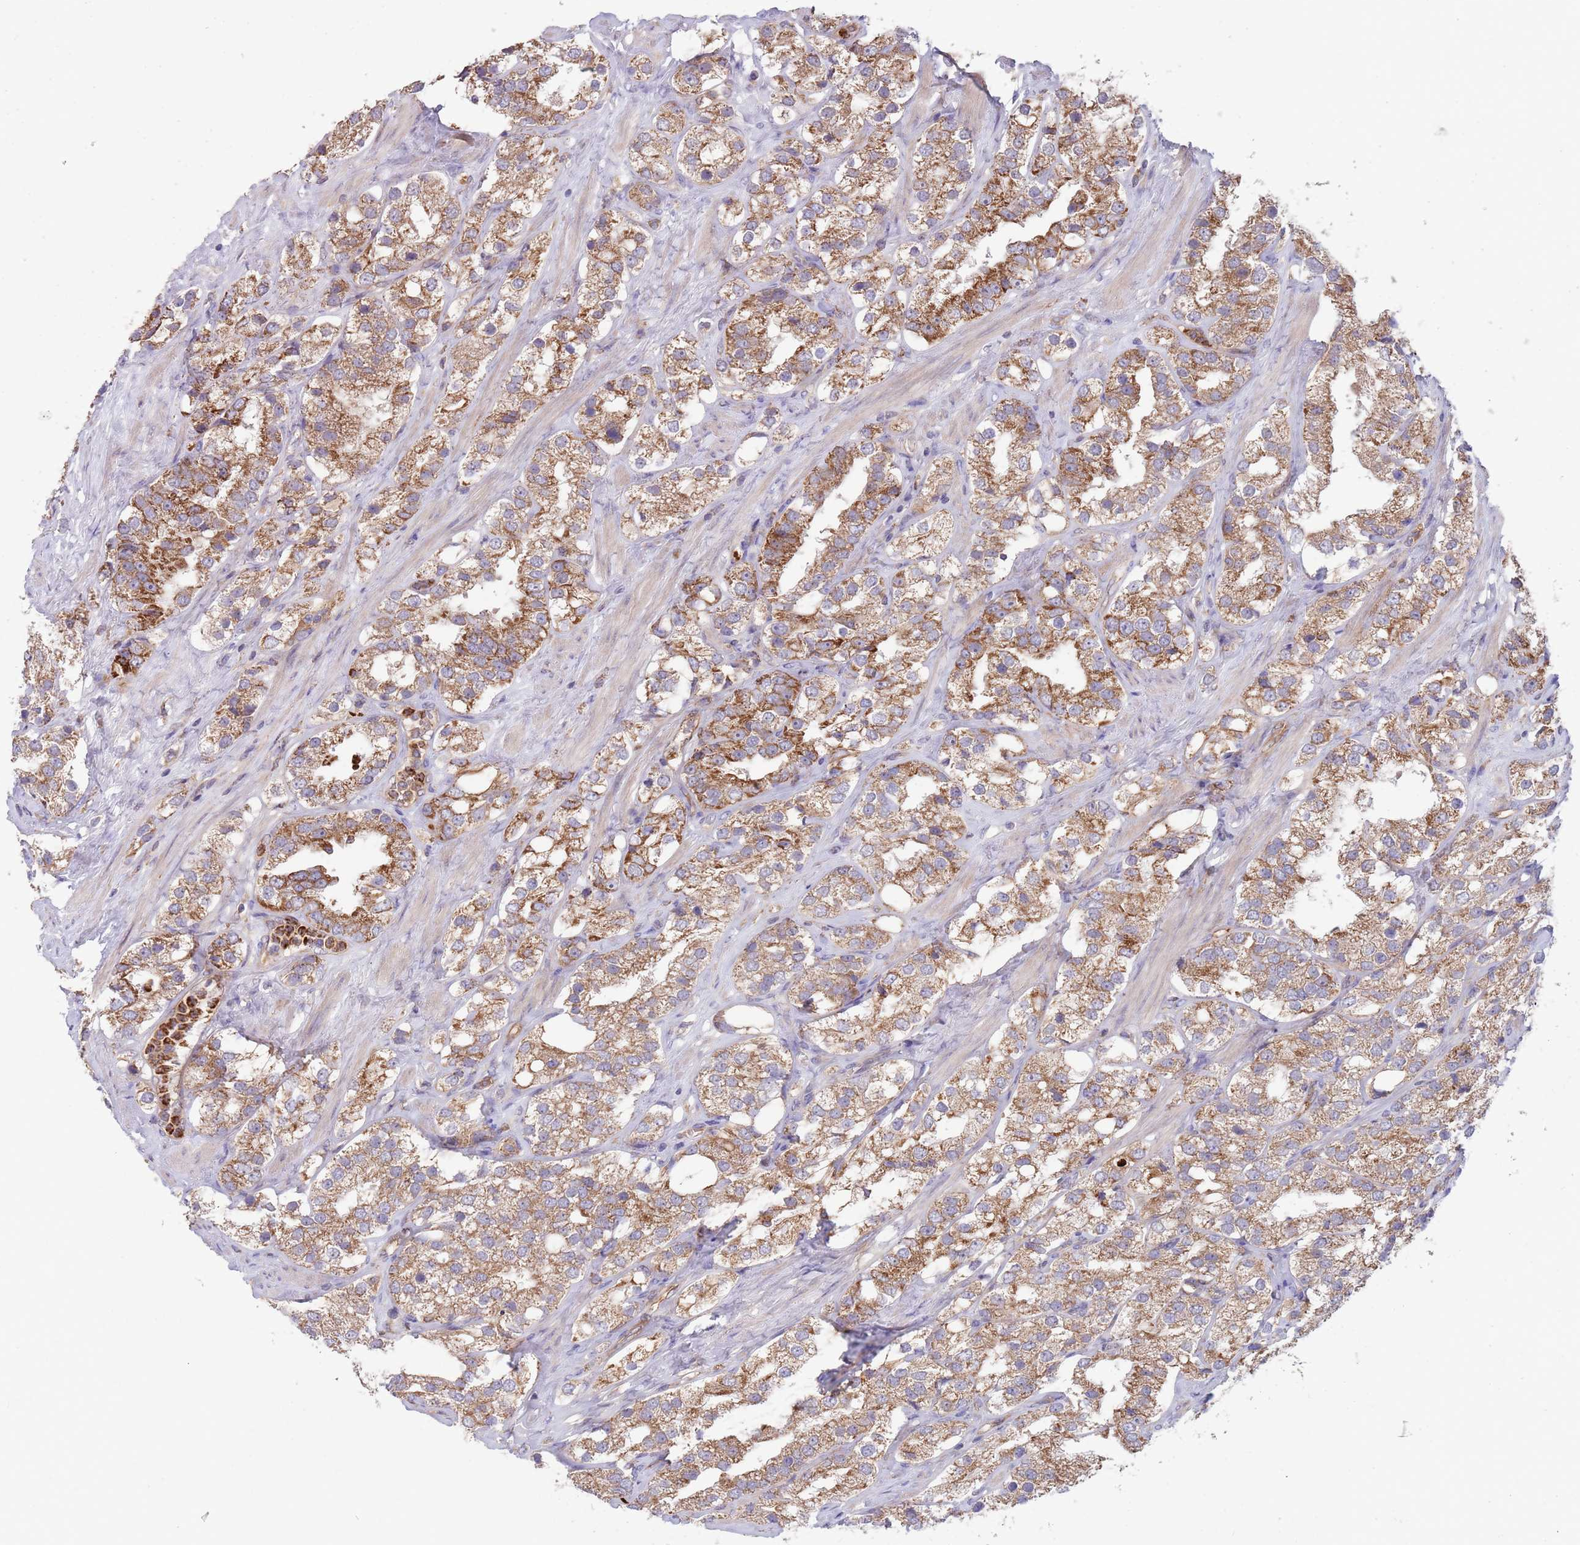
{"staining": {"intensity": "moderate", "quantity": ">75%", "location": "cytoplasmic/membranous"}, "tissue": "prostate cancer", "cell_type": "Tumor cells", "image_type": "cancer", "snomed": [{"axis": "morphology", "description": "Adenocarcinoma, NOS"}, {"axis": "topography", "description": "Prostate"}], "caption": "Human adenocarcinoma (prostate) stained with a brown dye shows moderate cytoplasmic/membranous positive staining in about >75% of tumor cells.", "gene": "DDT", "patient": {"sex": "male", "age": 79}}